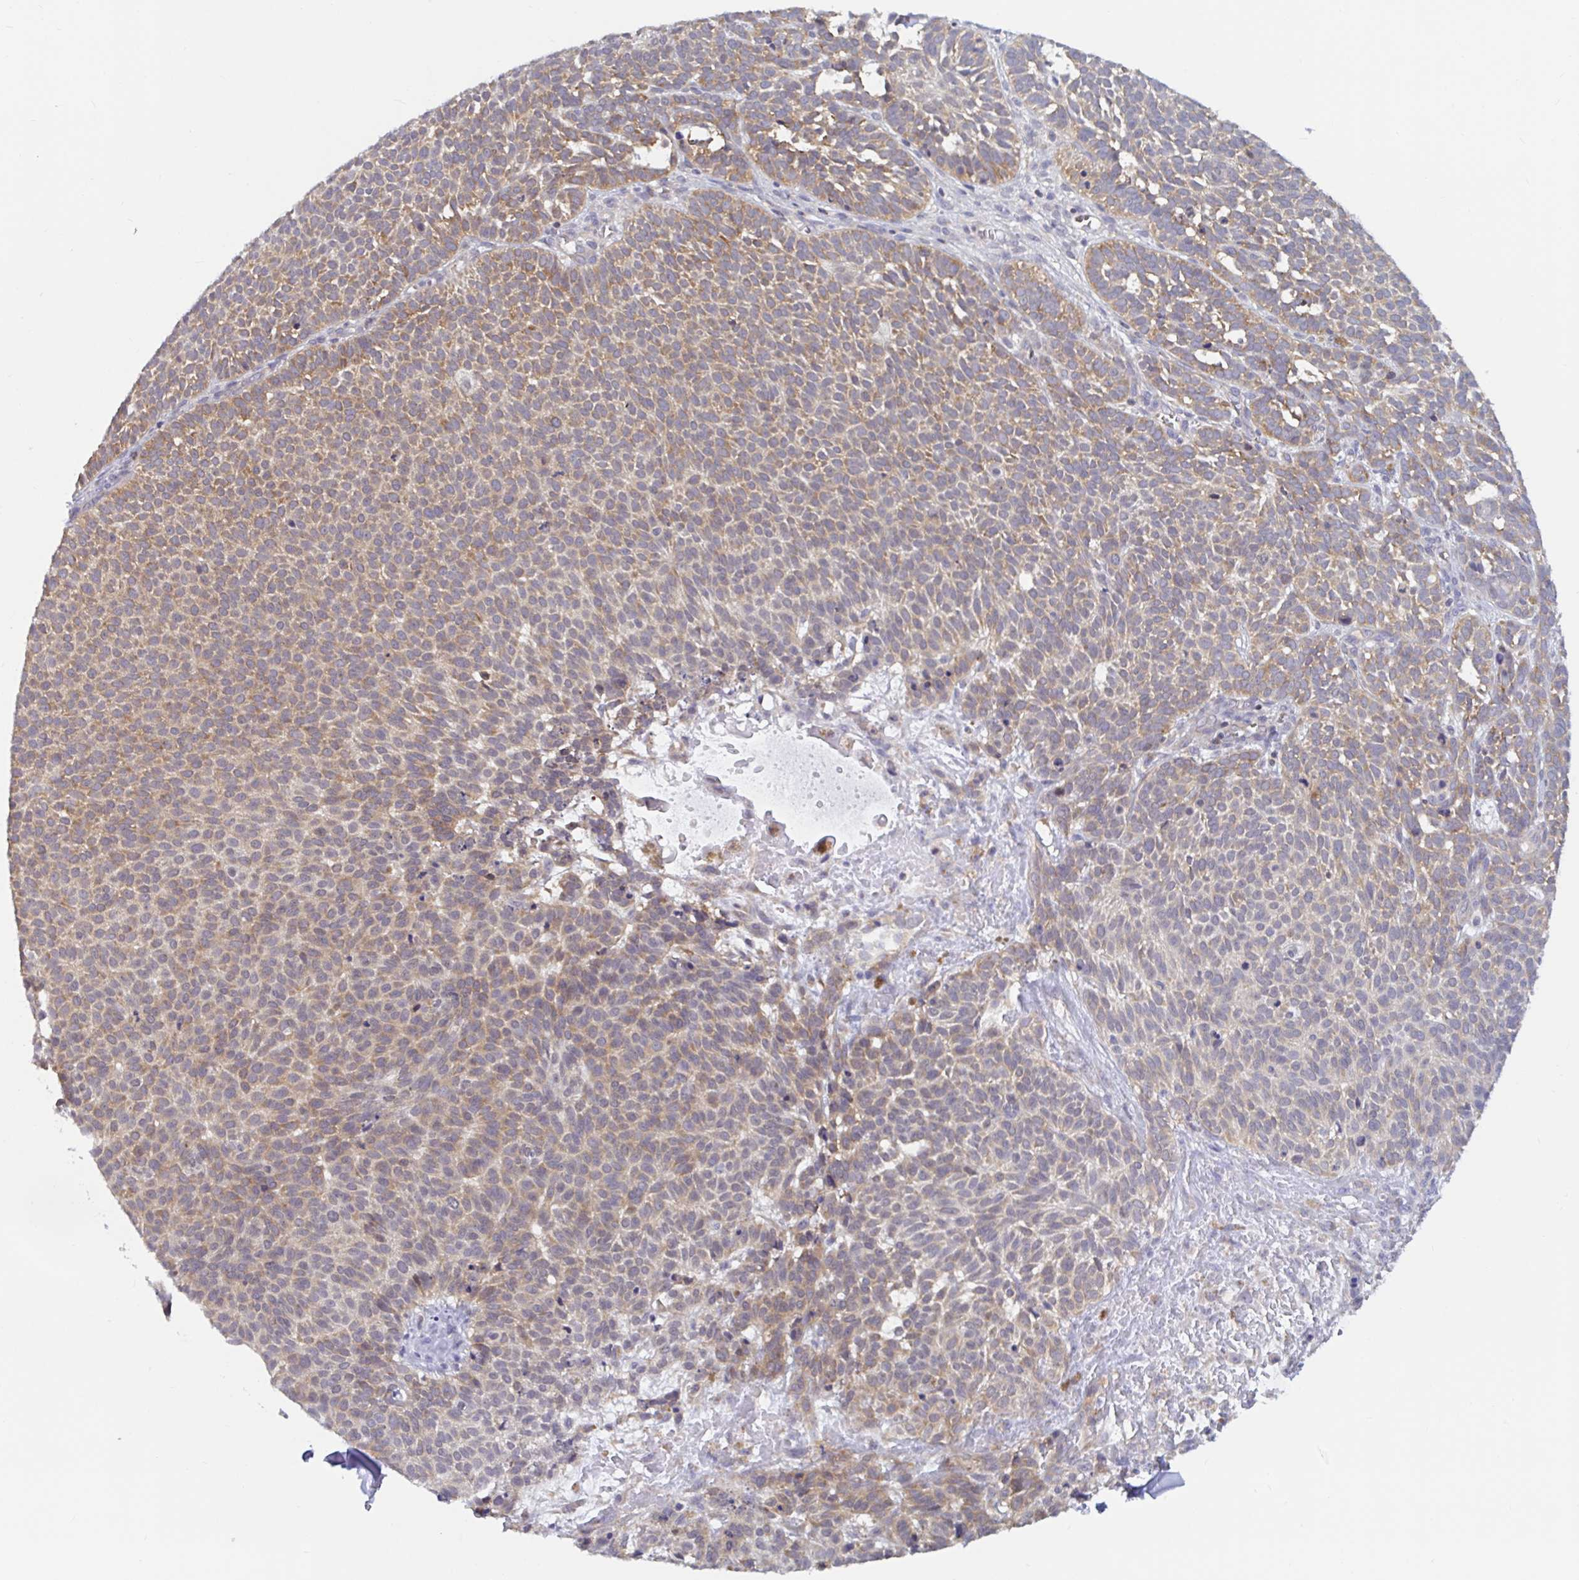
{"staining": {"intensity": "weak", "quantity": ">75%", "location": "cytoplasmic/membranous"}, "tissue": "skin cancer", "cell_type": "Tumor cells", "image_type": "cancer", "snomed": [{"axis": "morphology", "description": "Basal cell carcinoma"}, {"axis": "topography", "description": "Skin"}], "caption": "Weak cytoplasmic/membranous staining is appreciated in approximately >75% of tumor cells in basal cell carcinoma (skin).", "gene": "LARP1", "patient": {"sex": "male", "age": 63}}